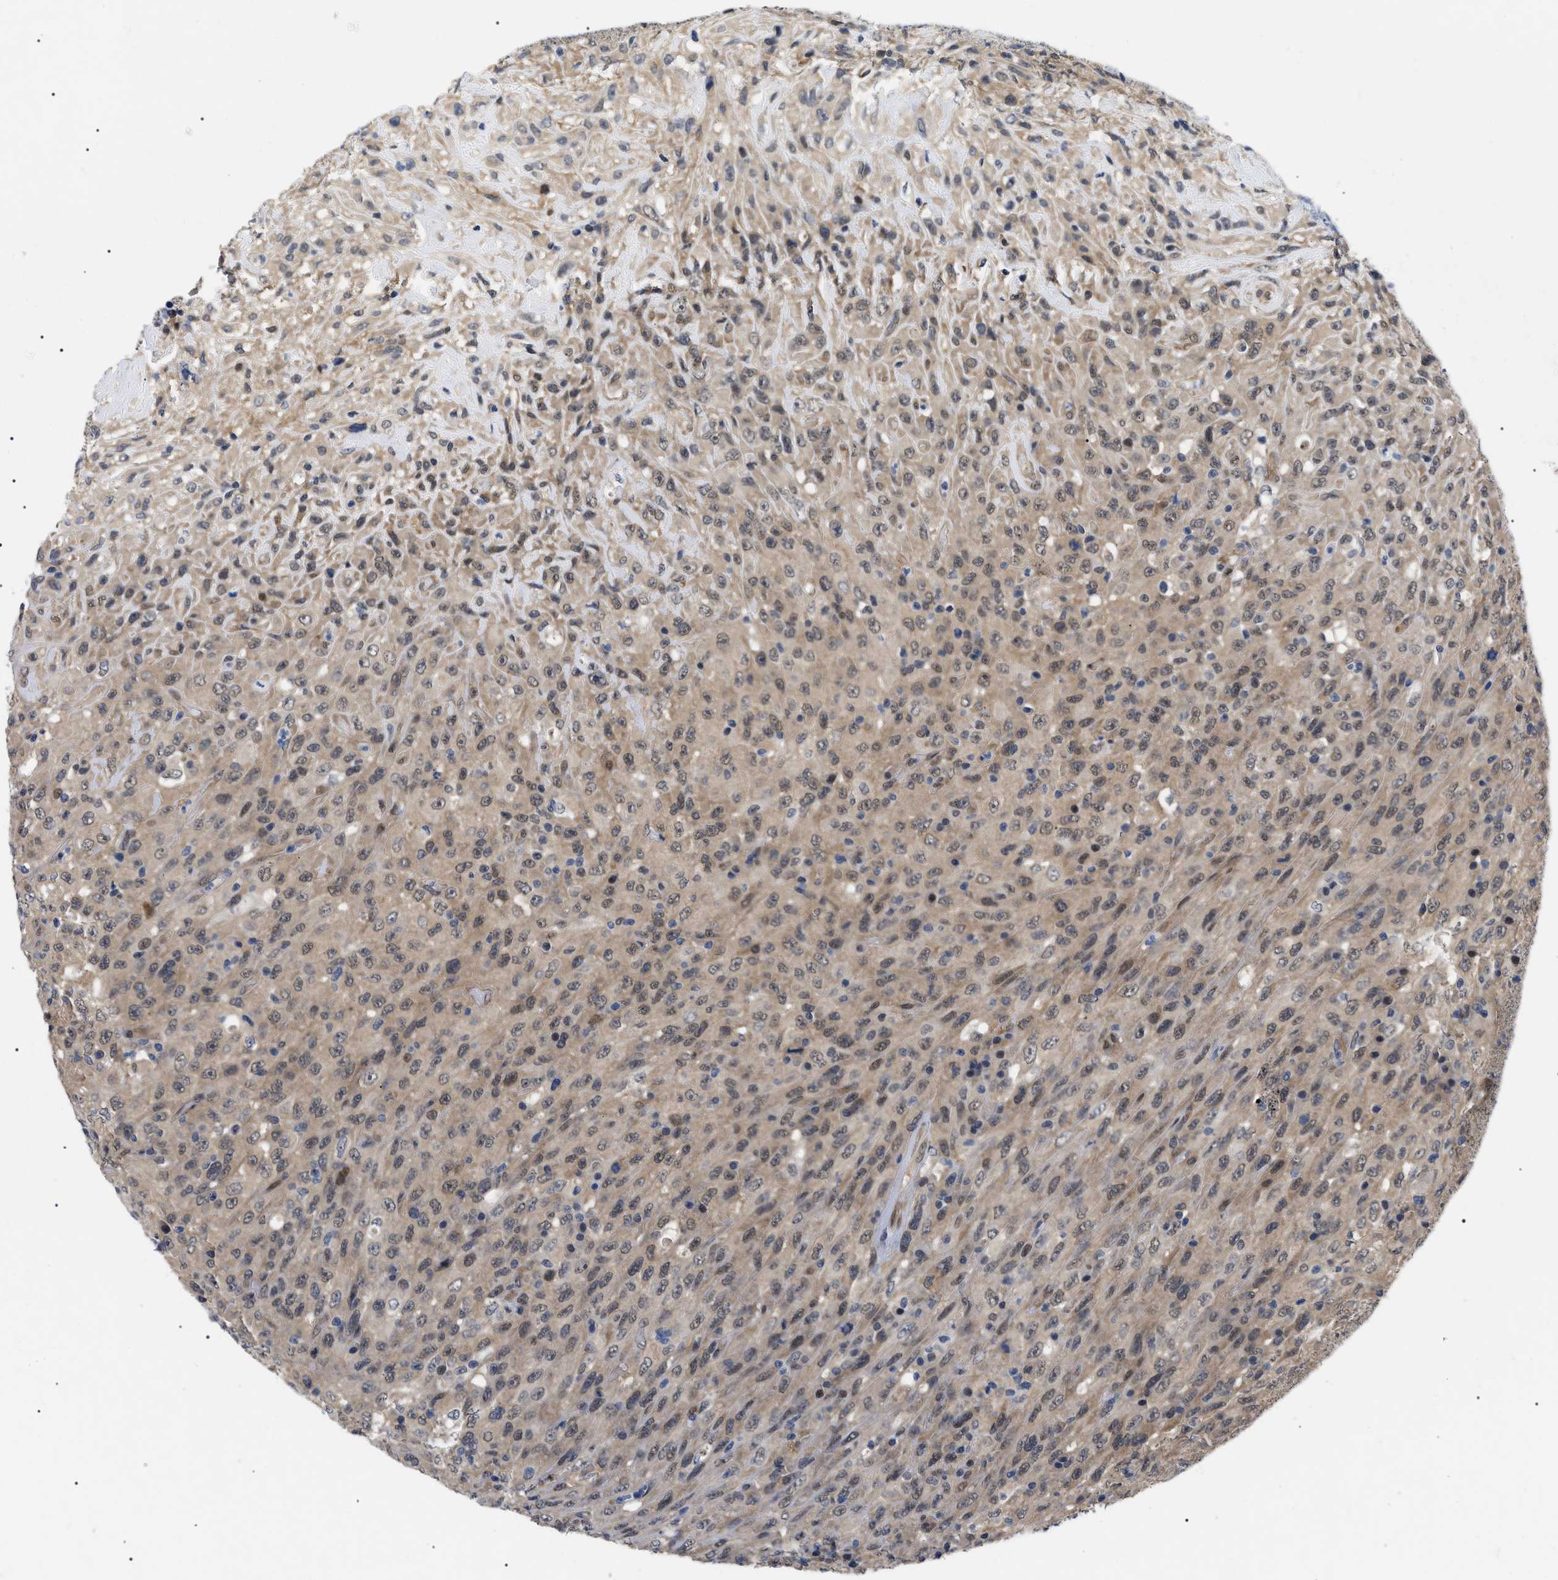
{"staining": {"intensity": "moderate", "quantity": "25%-75%", "location": "cytoplasmic/membranous,nuclear"}, "tissue": "urothelial cancer", "cell_type": "Tumor cells", "image_type": "cancer", "snomed": [{"axis": "morphology", "description": "Urothelial carcinoma, High grade"}, {"axis": "topography", "description": "Urinary bladder"}], "caption": "Approximately 25%-75% of tumor cells in urothelial cancer show moderate cytoplasmic/membranous and nuclear protein positivity as visualized by brown immunohistochemical staining.", "gene": "GARRE1", "patient": {"sex": "male", "age": 66}}